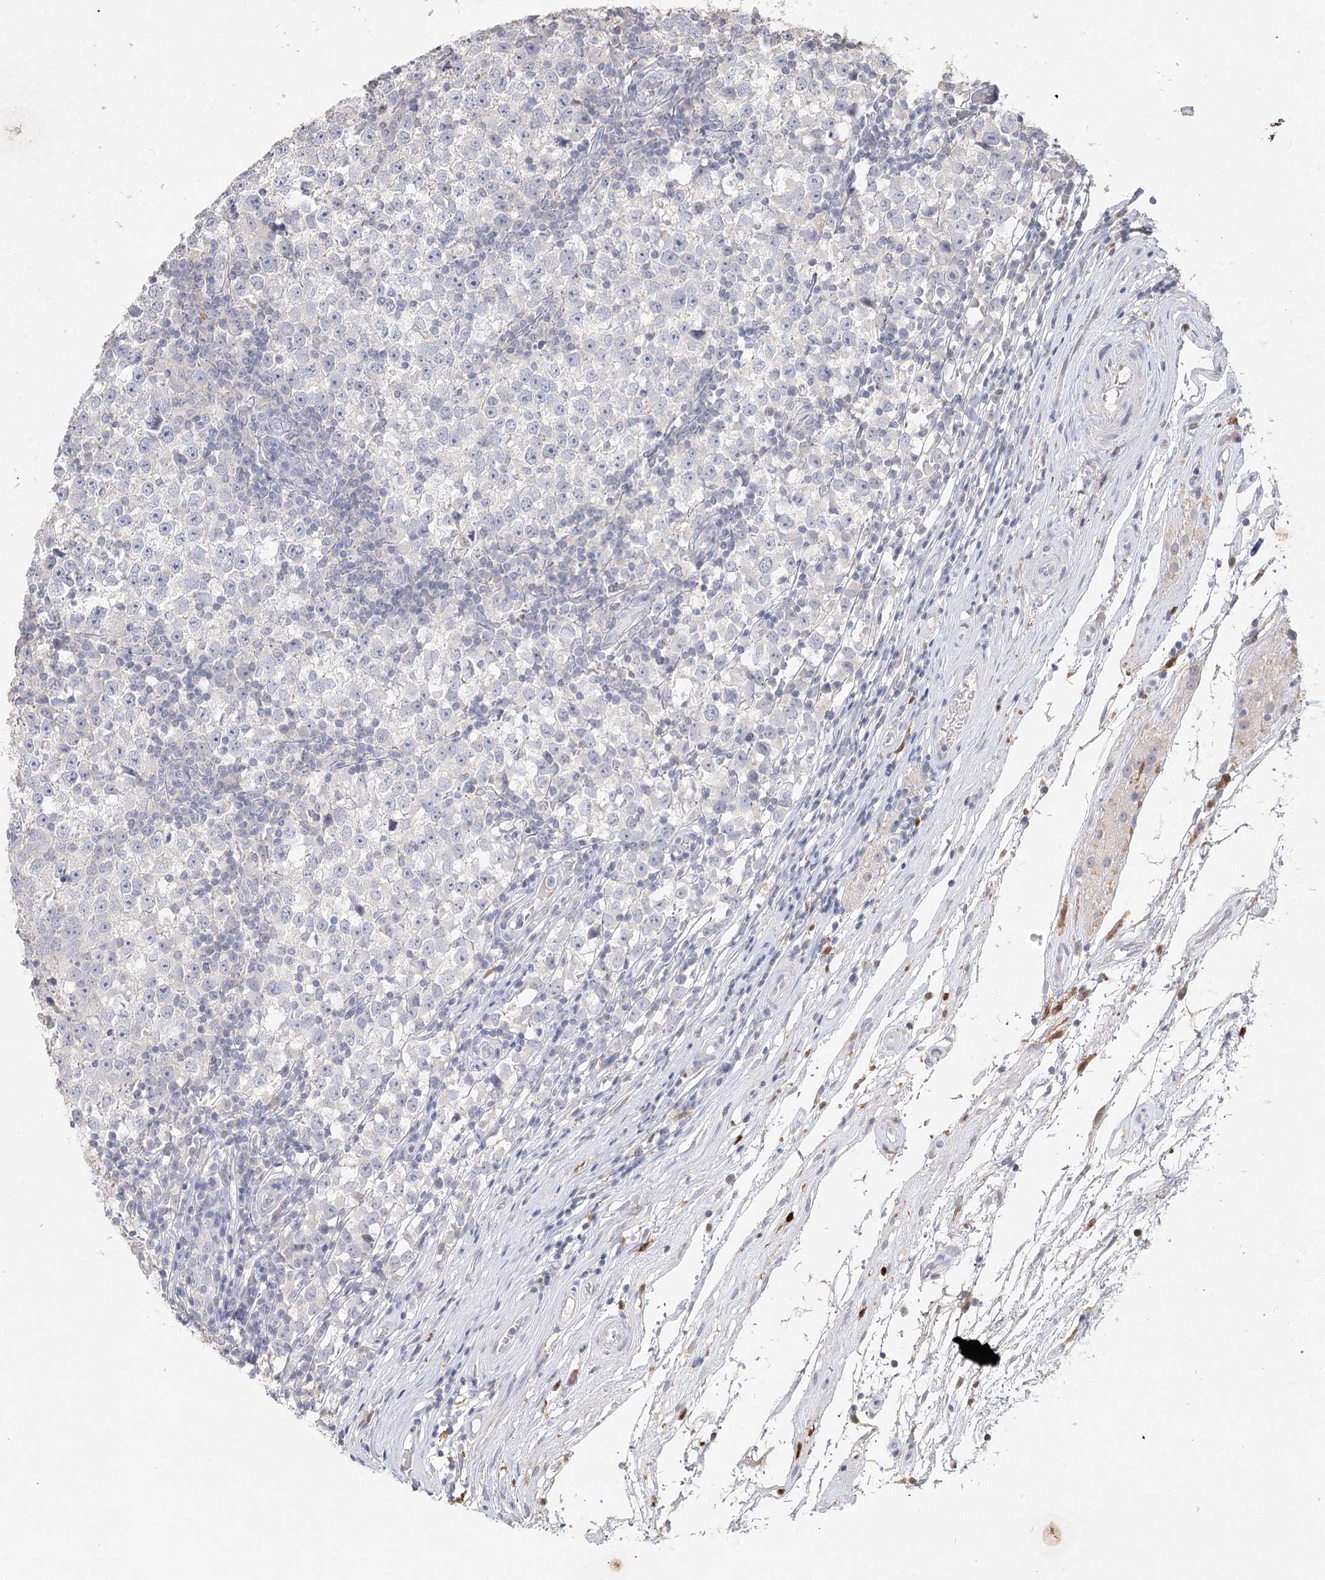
{"staining": {"intensity": "negative", "quantity": "none", "location": "none"}, "tissue": "testis cancer", "cell_type": "Tumor cells", "image_type": "cancer", "snomed": [{"axis": "morphology", "description": "Seminoma, NOS"}, {"axis": "topography", "description": "Testis"}], "caption": "The photomicrograph exhibits no significant staining in tumor cells of seminoma (testis).", "gene": "ARSI", "patient": {"sex": "male", "age": 65}}